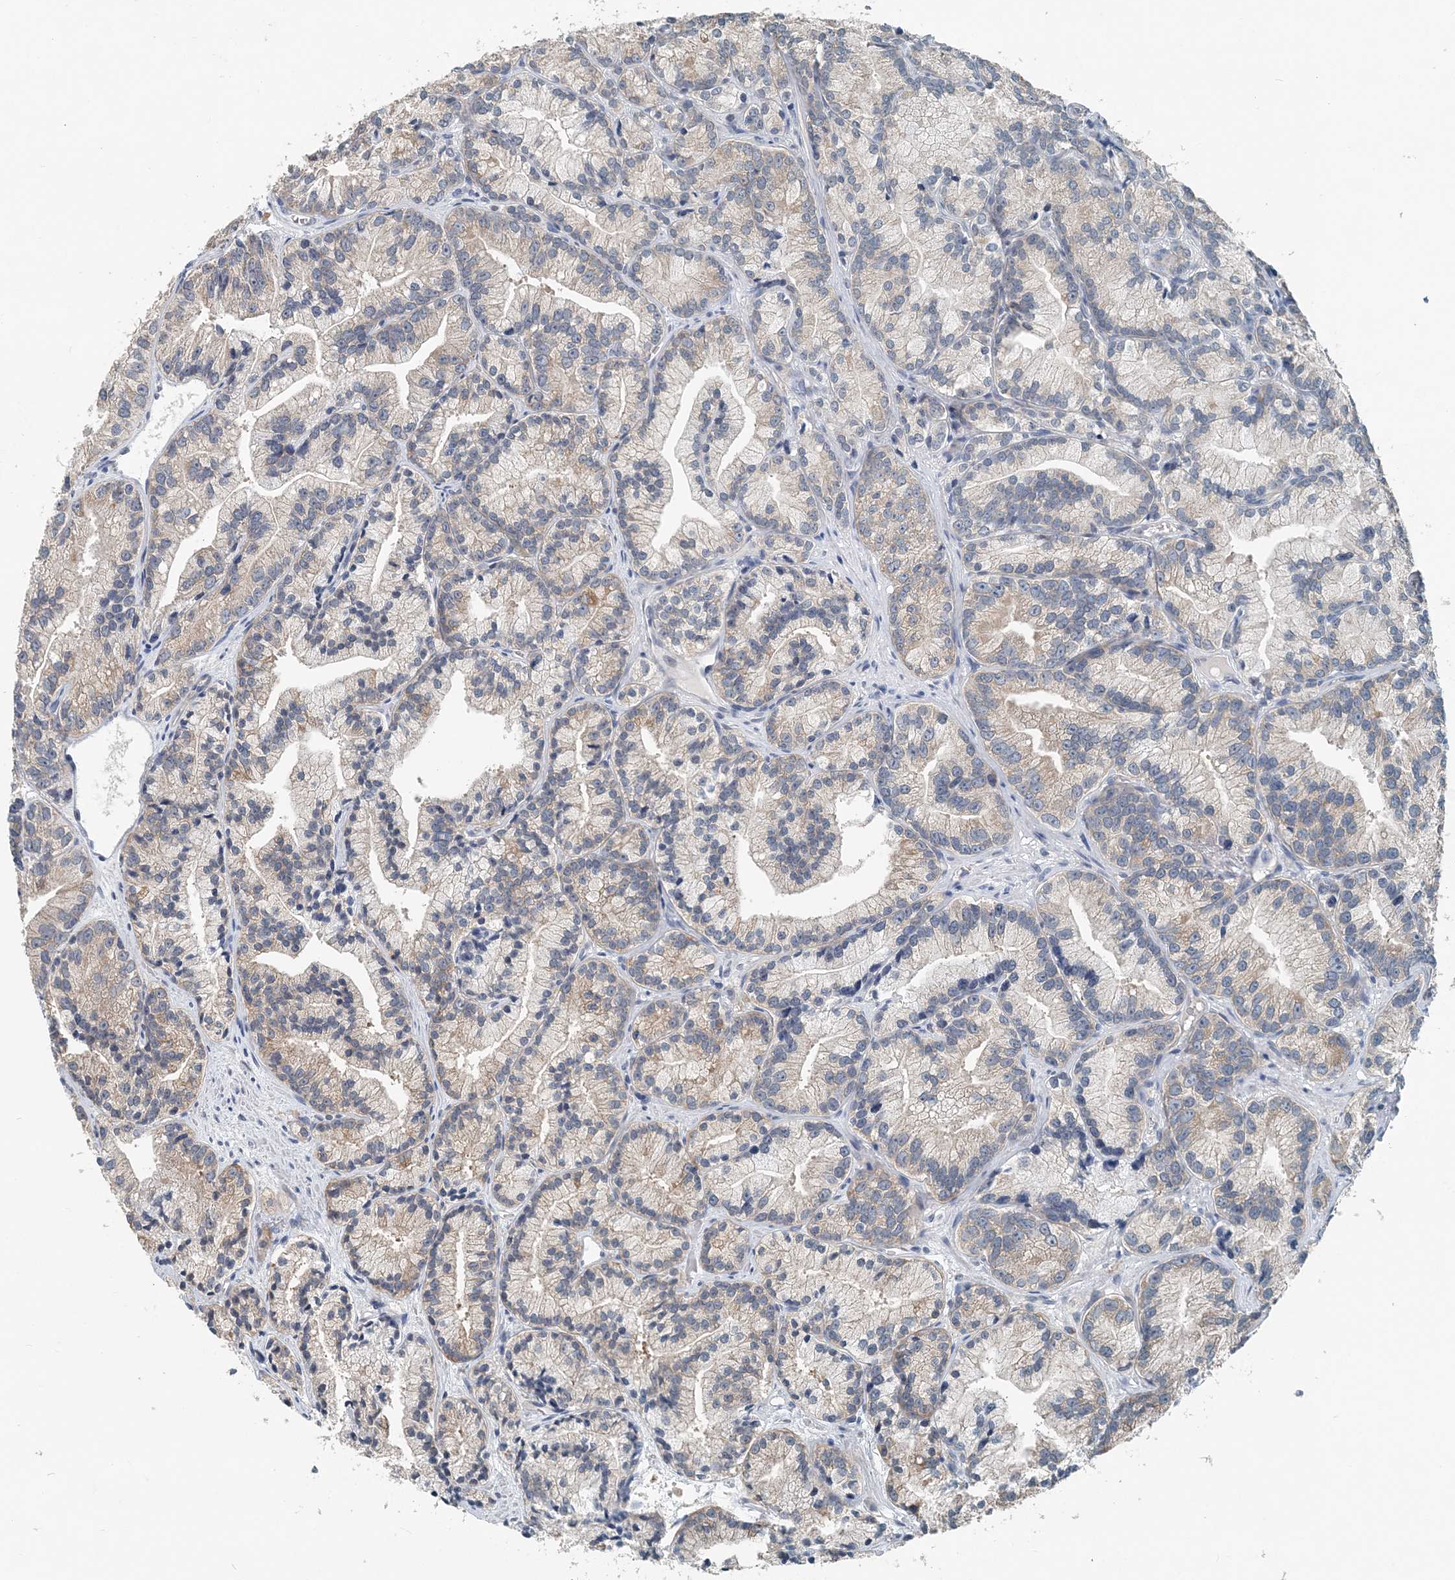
{"staining": {"intensity": "weak", "quantity": "25%-75%", "location": "cytoplasmic/membranous"}, "tissue": "prostate cancer", "cell_type": "Tumor cells", "image_type": "cancer", "snomed": [{"axis": "morphology", "description": "Adenocarcinoma, Low grade"}, {"axis": "topography", "description": "Prostate"}], "caption": "Protein expression analysis of human prostate adenocarcinoma (low-grade) reveals weak cytoplasmic/membranous expression in approximately 25%-75% of tumor cells. The protein of interest is stained brown, and the nuclei are stained in blue (DAB (3,3'-diaminobenzidine) IHC with brightfield microscopy, high magnification).", "gene": "EEF1A2", "patient": {"sex": "male", "age": 89}}